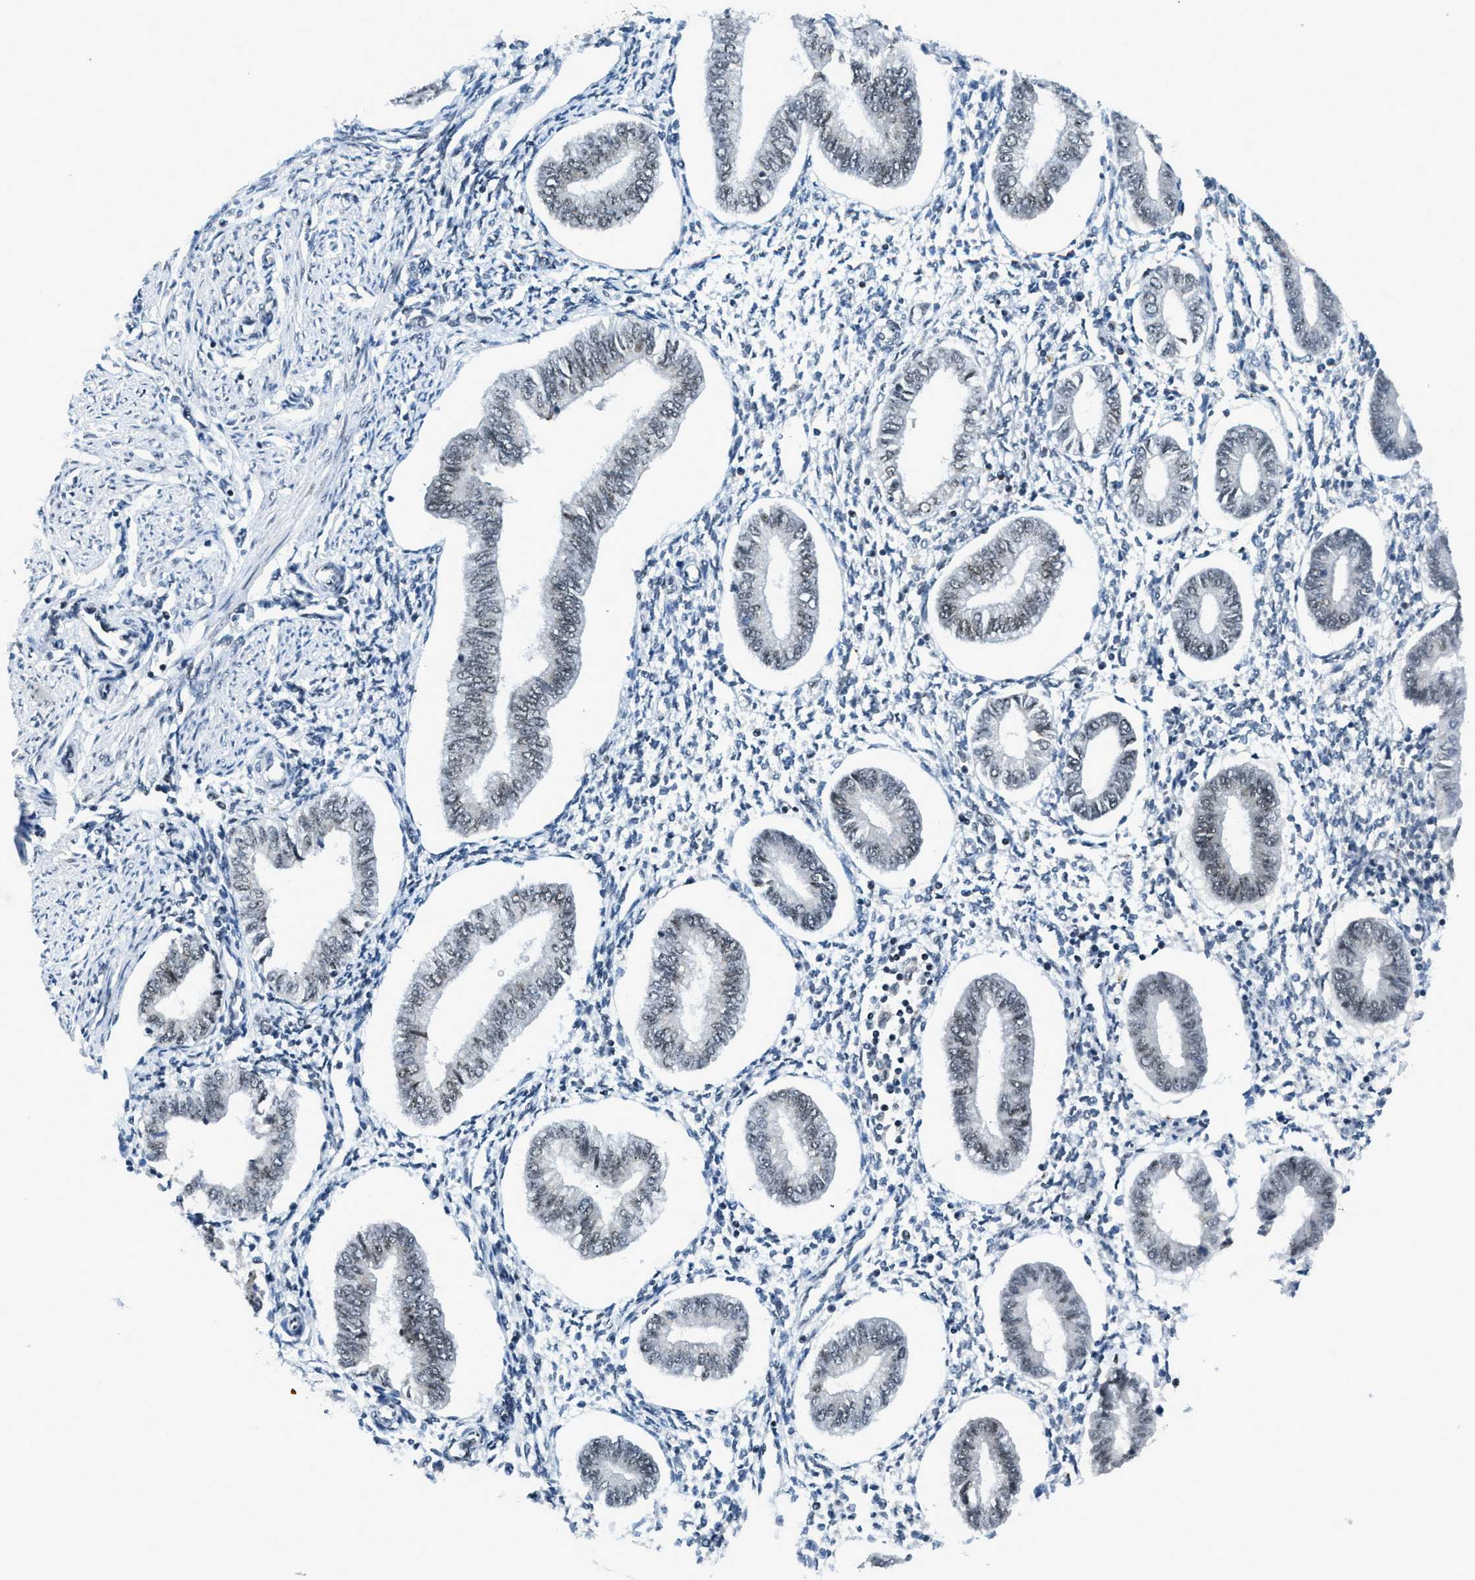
{"staining": {"intensity": "strong", "quantity": "<25%", "location": "nuclear"}, "tissue": "endometrium", "cell_type": "Cells in endometrial stroma", "image_type": "normal", "snomed": [{"axis": "morphology", "description": "Normal tissue, NOS"}, {"axis": "topography", "description": "Endometrium"}], "caption": "Protein expression analysis of unremarkable endometrium reveals strong nuclear staining in about <25% of cells in endometrial stroma.", "gene": "RAD51B", "patient": {"sex": "female", "age": 50}}